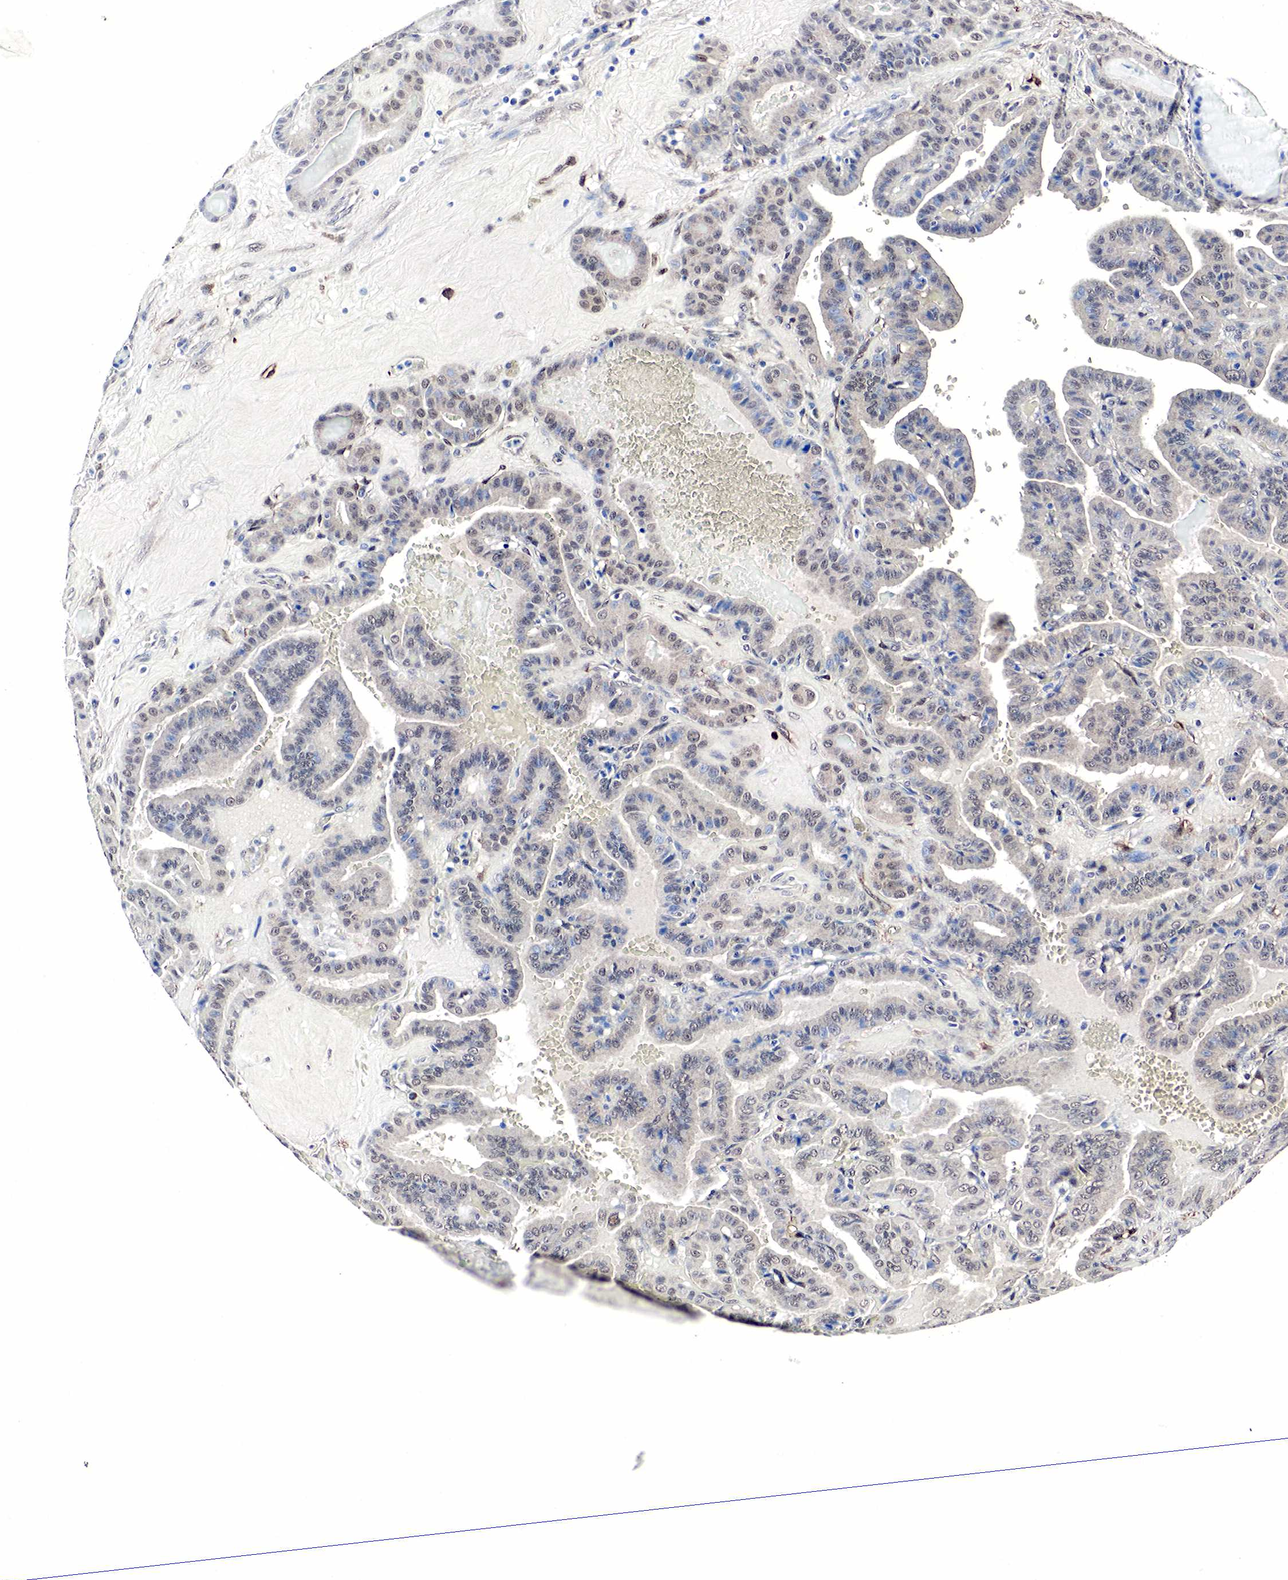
{"staining": {"intensity": "negative", "quantity": "none", "location": "none"}, "tissue": "thyroid cancer", "cell_type": "Tumor cells", "image_type": "cancer", "snomed": [{"axis": "morphology", "description": "Papillary adenocarcinoma, NOS"}, {"axis": "topography", "description": "Thyroid gland"}], "caption": "DAB (3,3'-diaminobenzidine) immunohistochemical staining of thyroid cancer (papillary adenocarcinoma) demonstrates no significant positivity in tumor cells. (DAB IHC, high magnification).", "gene": "SPIN1", "patient": {"sex": "male", "age": 87}}